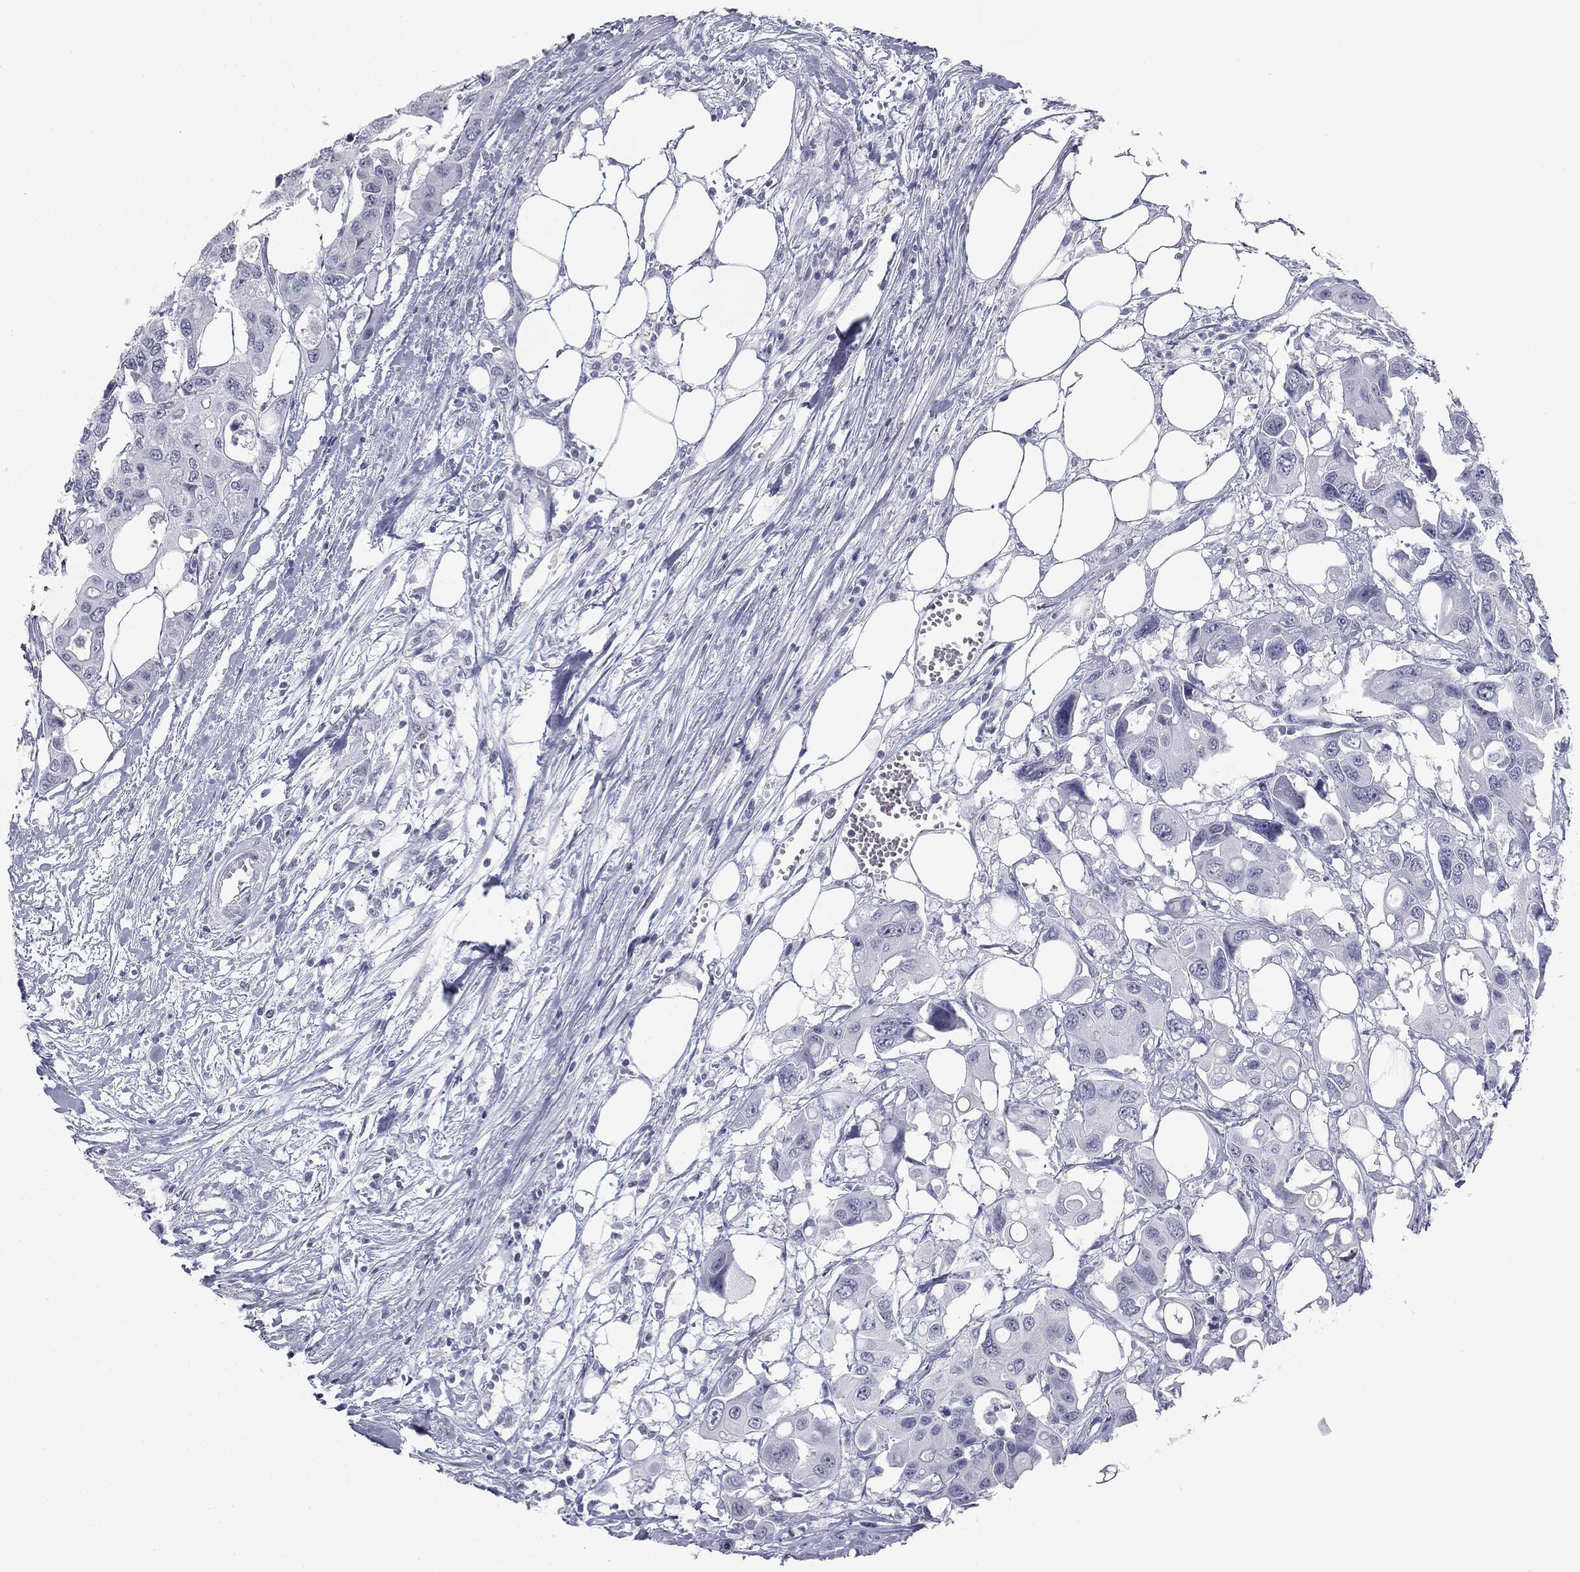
{"staining": {"intensity": "negative", "quantity": "none", "location": "none"}, "tissue": "colorectal cancer", "cell_type": "Tumor cells", "image_type": "cancer", "snomed": [{"axis": "morphology", "description": "Adenocarcinoma, NOS"}, {"axis": "topography", "description": "Colon"}], "caption": "Tumor cells show no significant protein expression in colorectal cancer. Nuclei are stained in blue.", "gene": "TPO", "patient": {"sex": "male", "age": 77}}